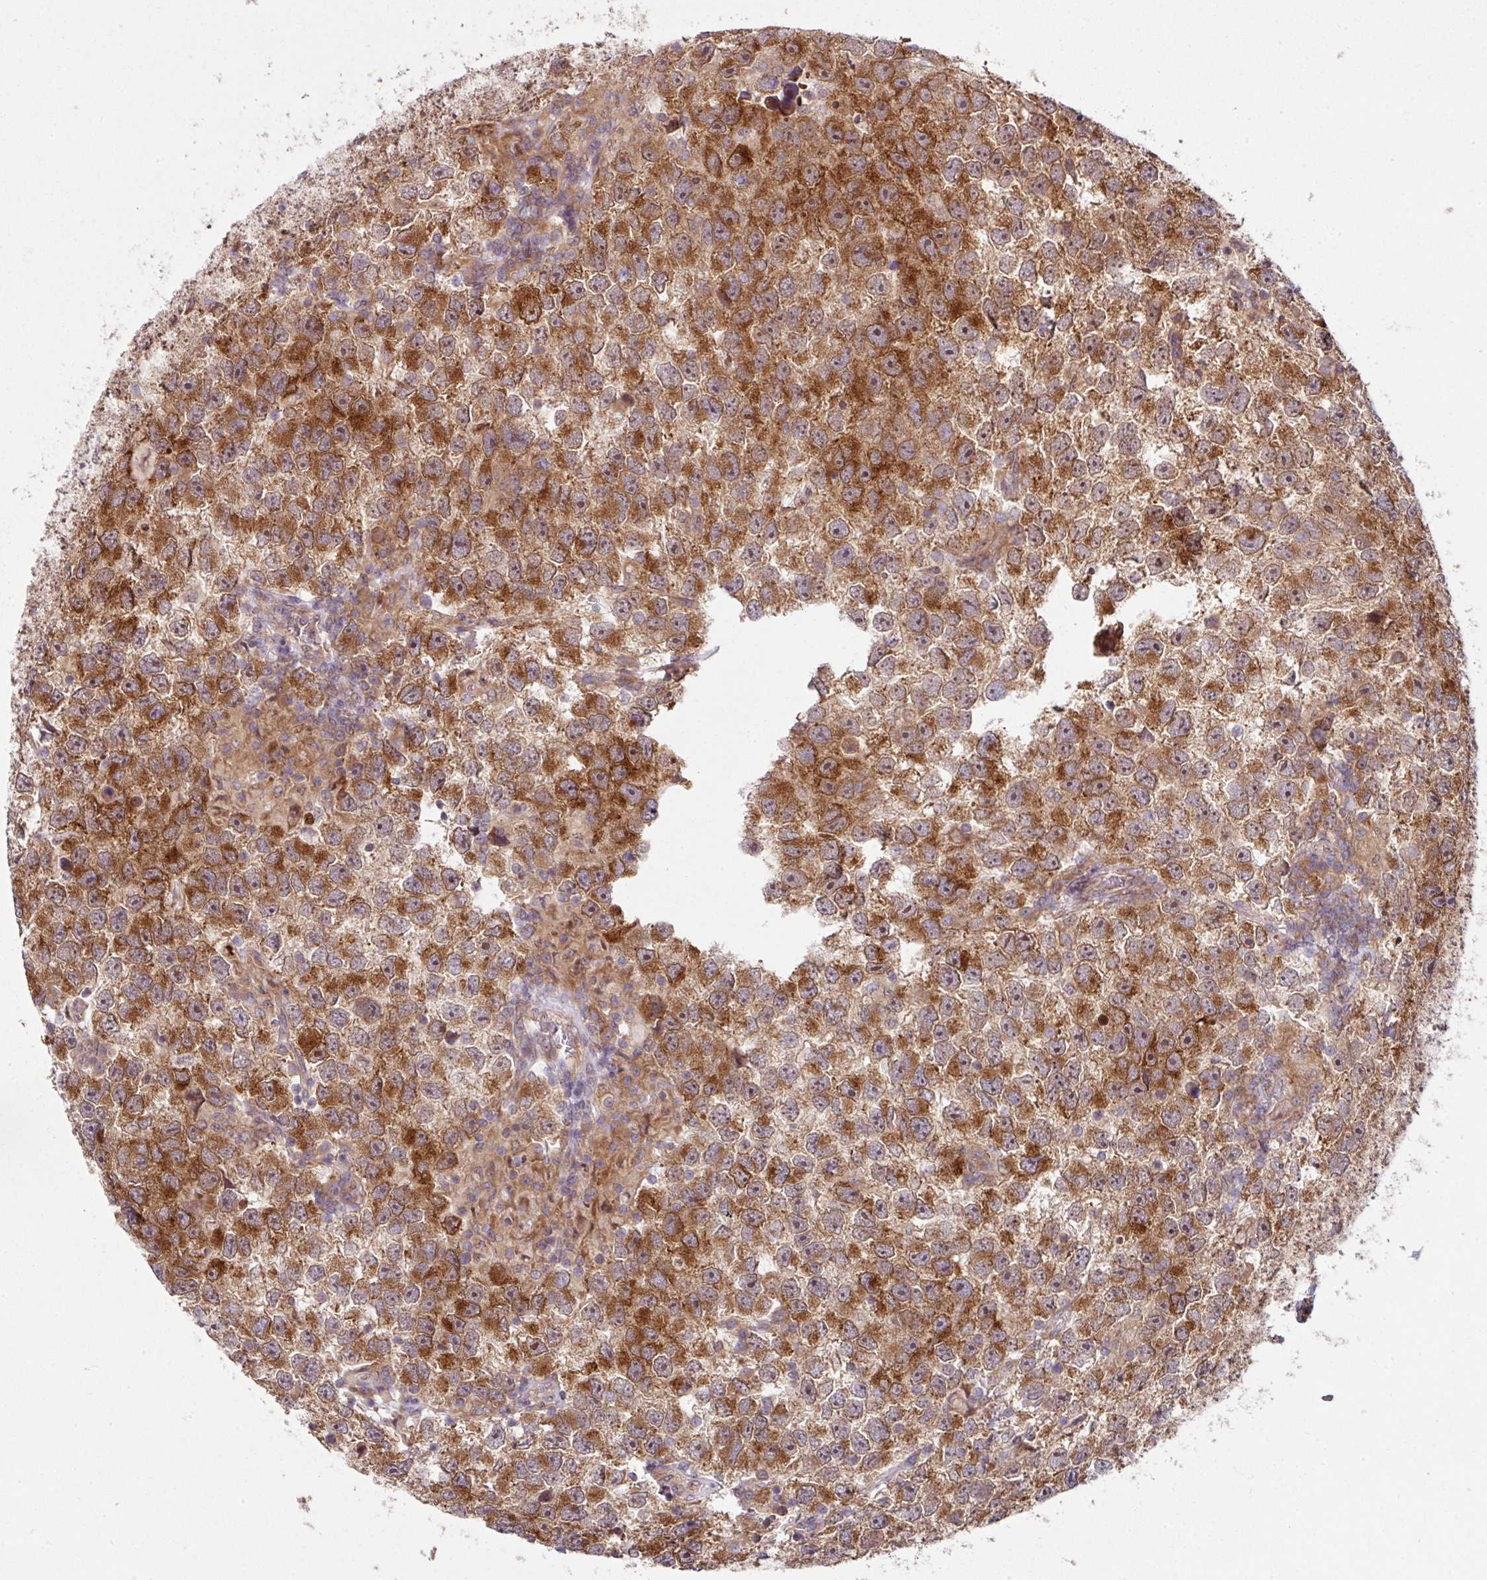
{"staining": {"intensity": "moderate", "quantity": ">75%", "location": "cytoplasmic/membranous,nuclear"}, "tissue": "testis cancer", "cell_type": "Tumor cells", "image_type": "cancer", "snomed": [{"axis": "morphology", "description": "Seminoma, NOS"}, {"axis": "topography", "description": "Testis"}], "caption": "Moderate cytoplasmic/membranous and nuclear expression for a protein is appreciated in about >75% of tumor cells of testis cancer using immunohistochemistry (IHC).", "gene": "CAMLG", "patient": {"sex": "male", "age": 26}}